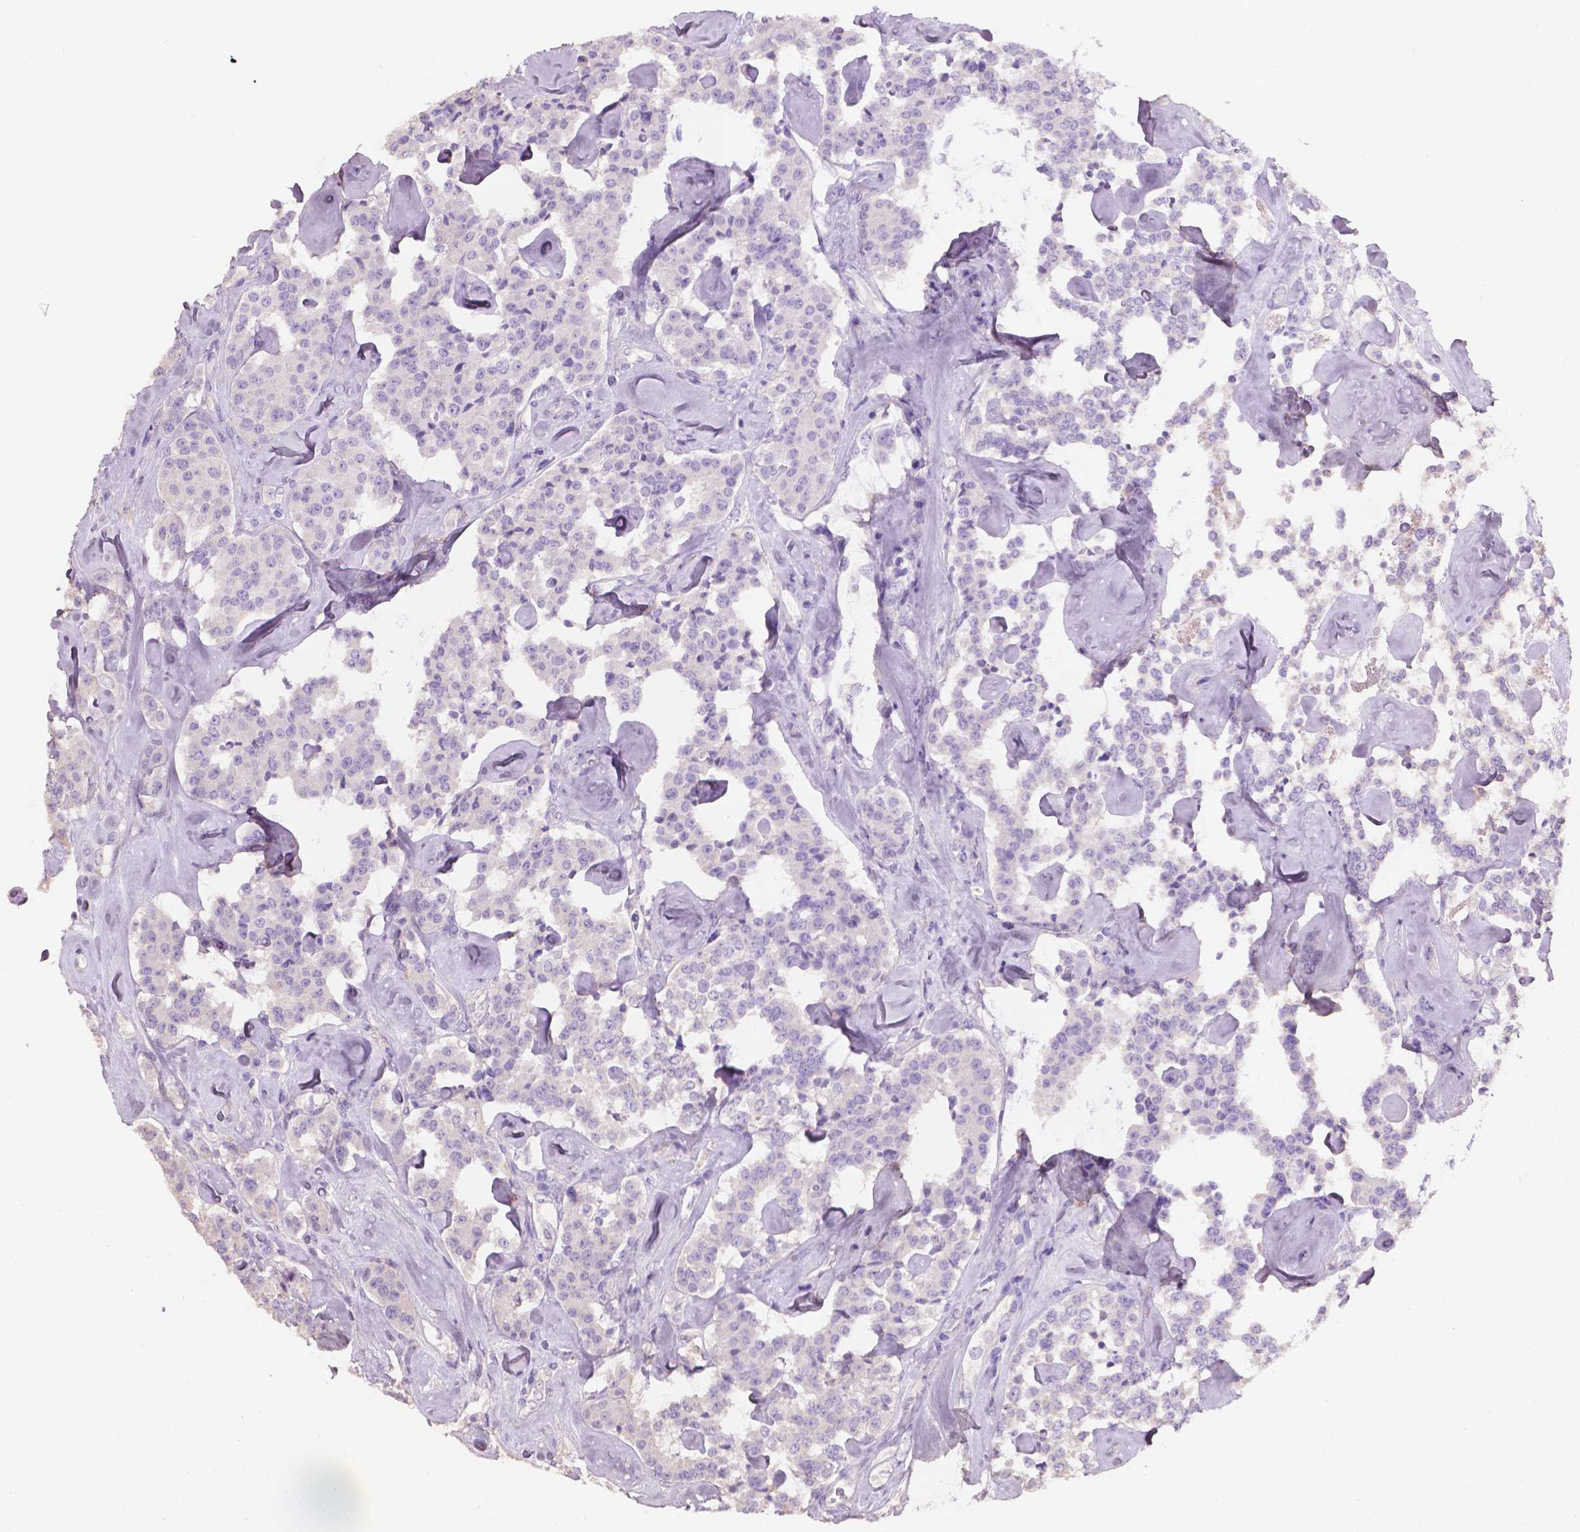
{"staining": {"intensity": "negative", "quantity": "none", "location": "none"}, "tissue": "carcinoid", "cell_type": "Tumor cells", "image_type": "cancer", "snomed": [{"axis": "morphology", "description": "Carcinoid, malignant, NOS"}, {"axis": "topography", "description": "Pancreas"}], "caption": "Tumor cells are negative for protein expression in human carcinoid (malignant).", "gene": "SBSN", "patient": {"sex": "male", "age": 41}}